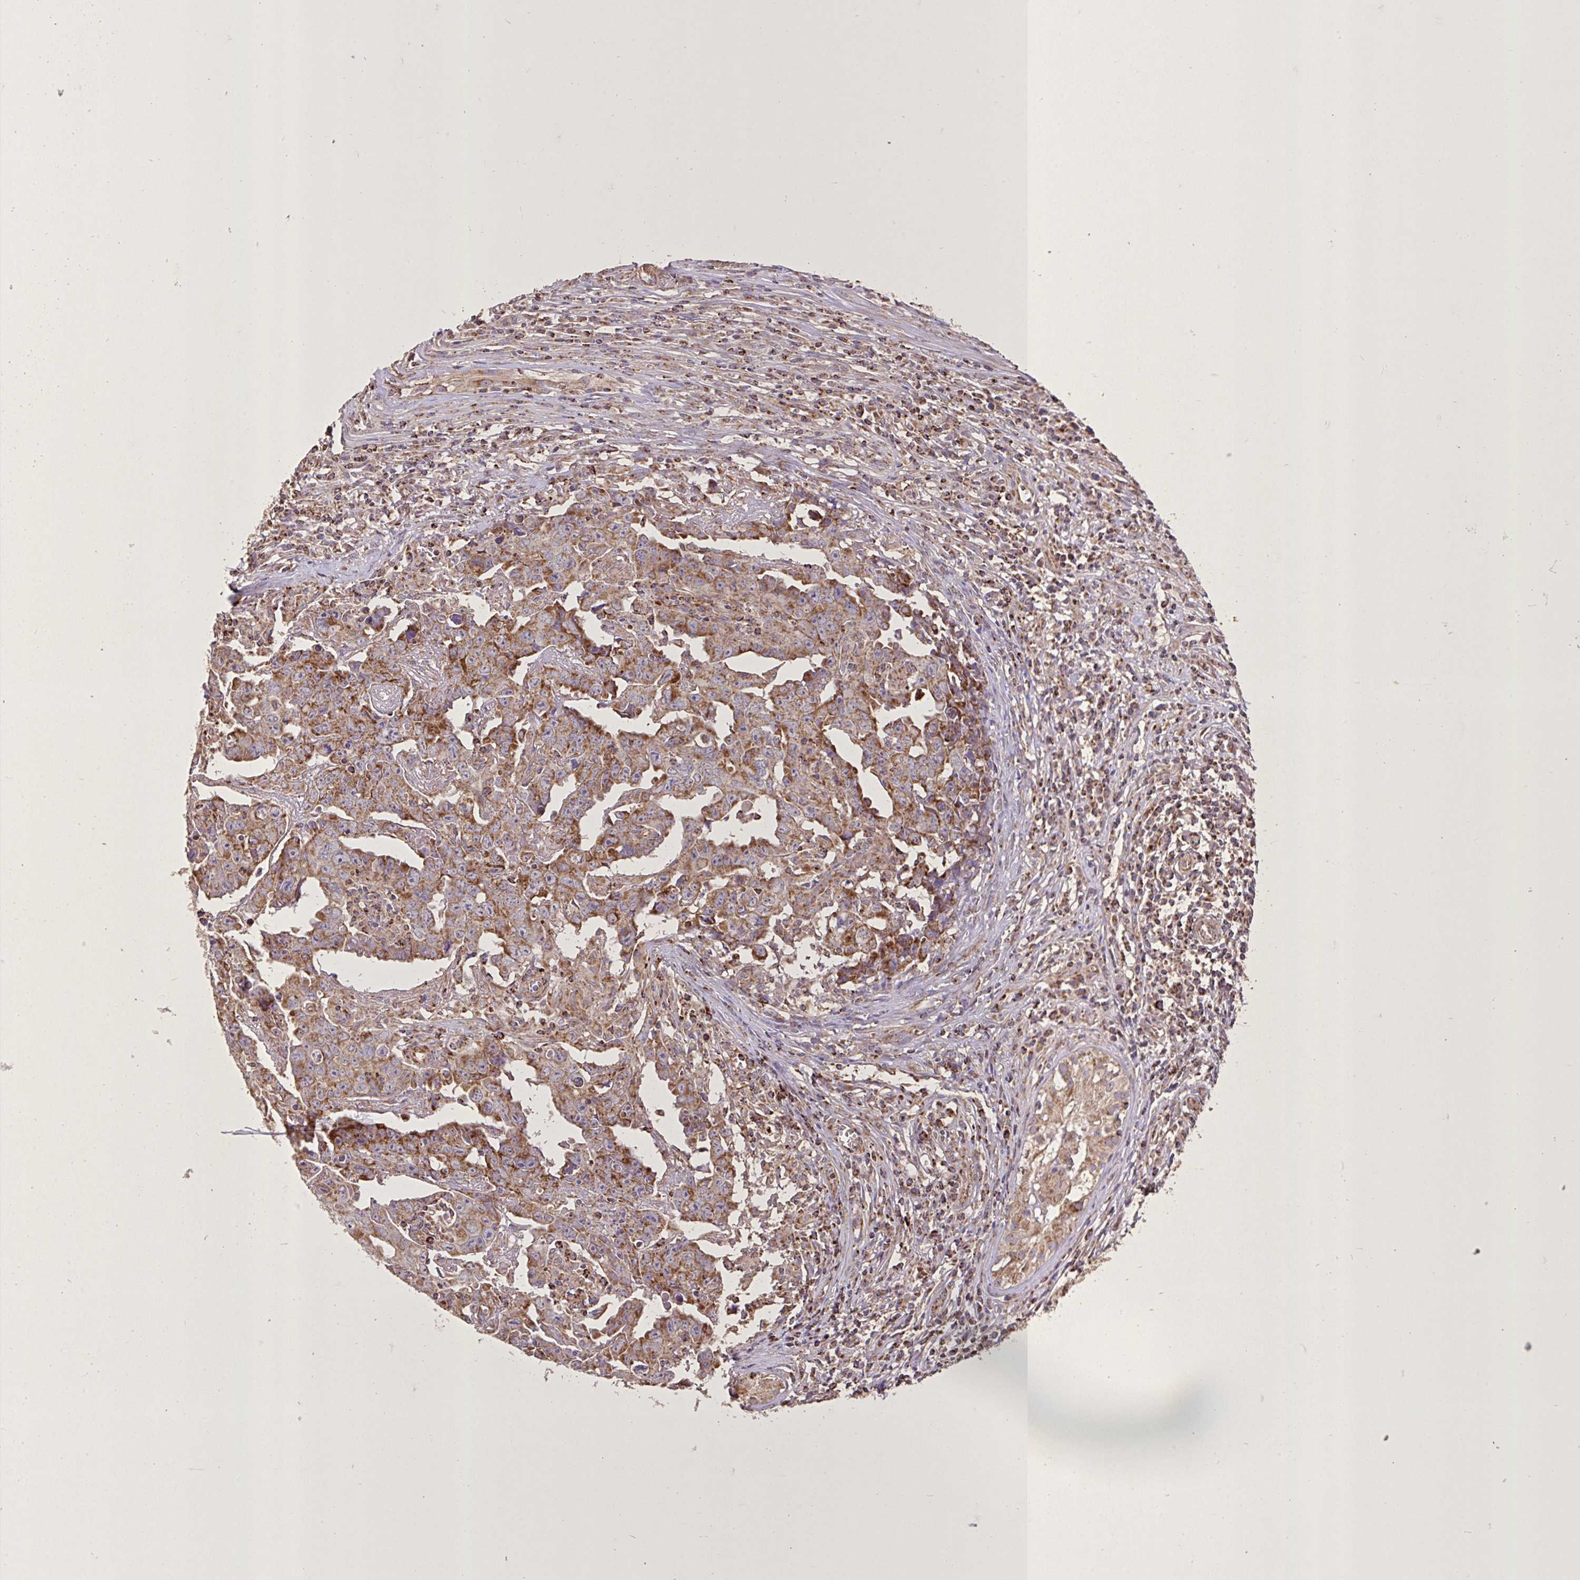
{"staining": {"intensity": "moderate", "quantity": ">75%", "location": "cytoplasmic/membranous"}, "tissue": "testis cancer", "cell_type": "Tumor cells", "image_type": "cancer", "snomed": [{"axis": "morphology", "description": "Carcinoma, Embryonal, NOS"}, {"axis": "topography", "description": "Testis"}], "caption": "This is an image of immunohistochemistry staining of testis cancer (embryonal carcinoma), which shows moderate expression in the cytoplasmic/membranous of tumor cells.", "gene": "AGK", "patient": {"sex": "male", "age": 22}}